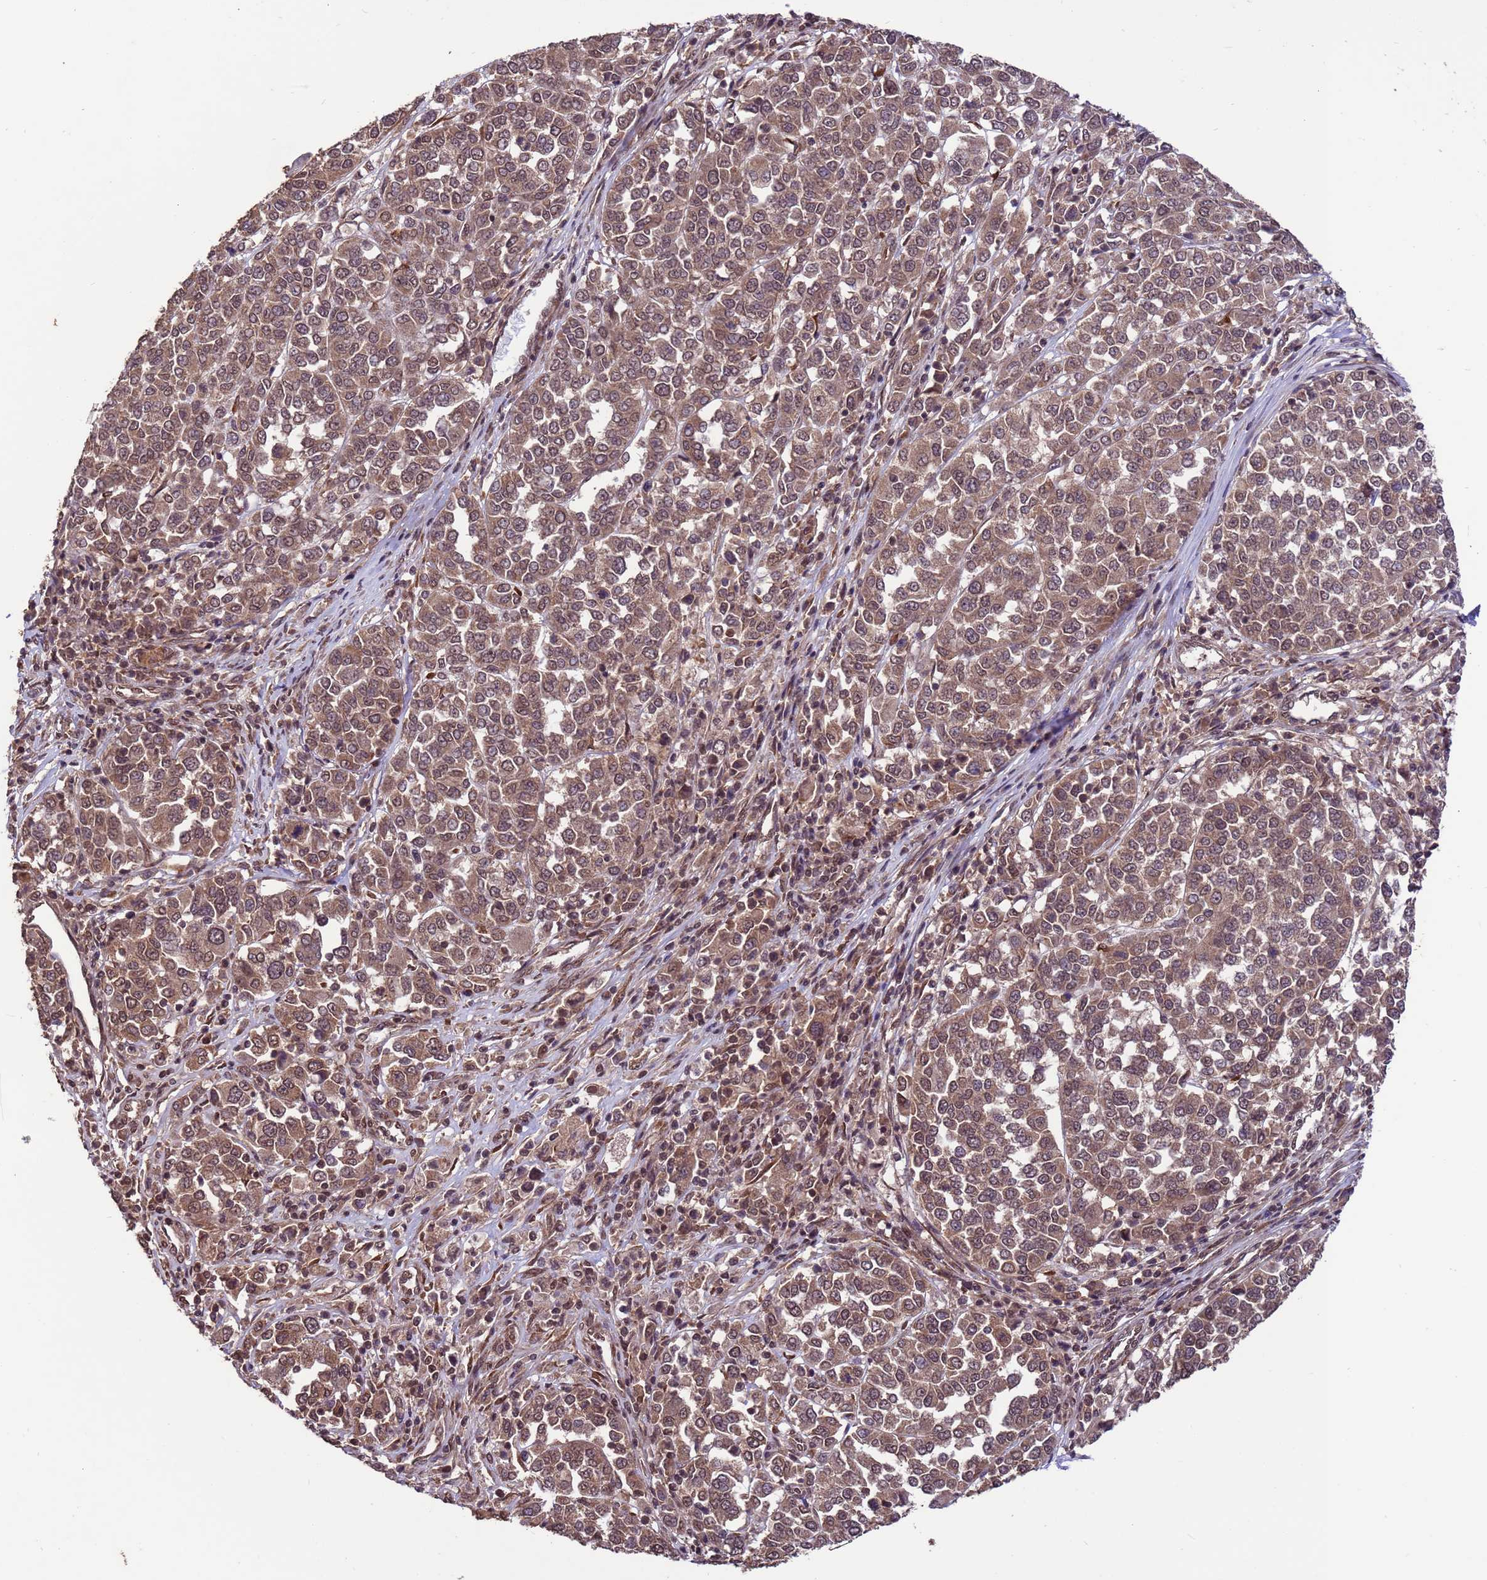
{"staining": {"intensity": "moderate", "quantity": ">75%", "location": "nuclear"}, "tissue": "melanoma", "cell_type": "Tumor cells", "image_type": "cancer", "snomed": [{"axis": "morphology", "description": "Malignant melanoma, Metastatic site"}, {"axis": "topography", "description": "Lymph node"}], "caption": "This histopathology image reveals immunohistochemistry (IHC) staining of melanoma, with medium moderate nuclear expression in approximately >75% of tumor cells.", "gene": "VSTM4", "patient": {"sex": "male", "age": 44}}